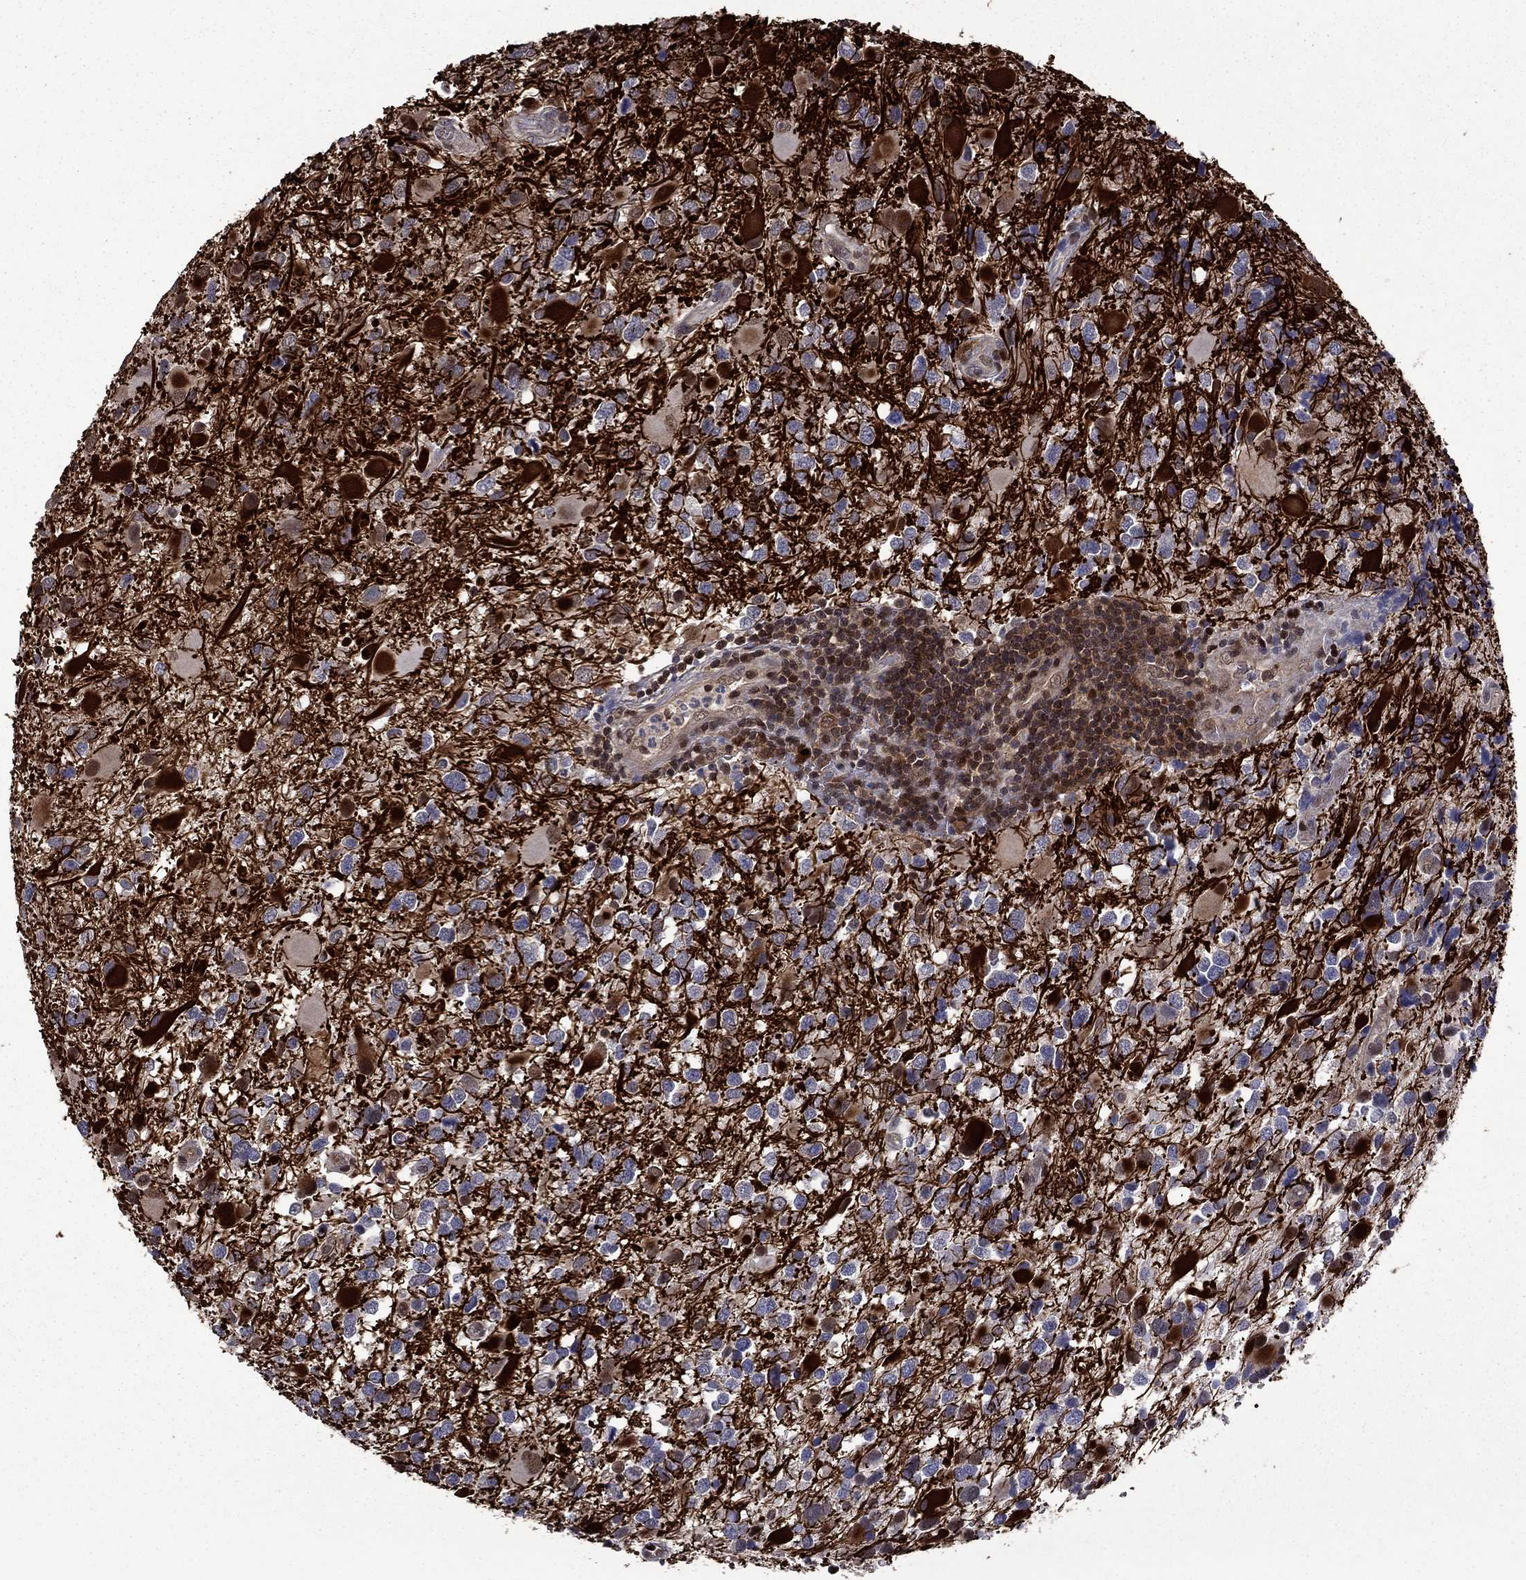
{"staining": {"intensity": "strong", "quantity": "25%-75%", "location": "cytoplasmic/membranous"}, "tissue": "glioma", "cell_type": "Tumor cells", "image_type": "cancer", "snomed": [{"axis": "morphology", "description": "Glioma, malignant, Low grade"}, {"axis": "topography", "description": "Brain"}], "caption": "Malignant glioma (low-grade) stained for a protein exhibits strong cytoplasmic/membranous positivity in tumor cells. (DAB IHC, brown staining for protein, blue staining for nuclei).", "gene": "APPBP2", "patient": {"sex": "female", "age": 32}}